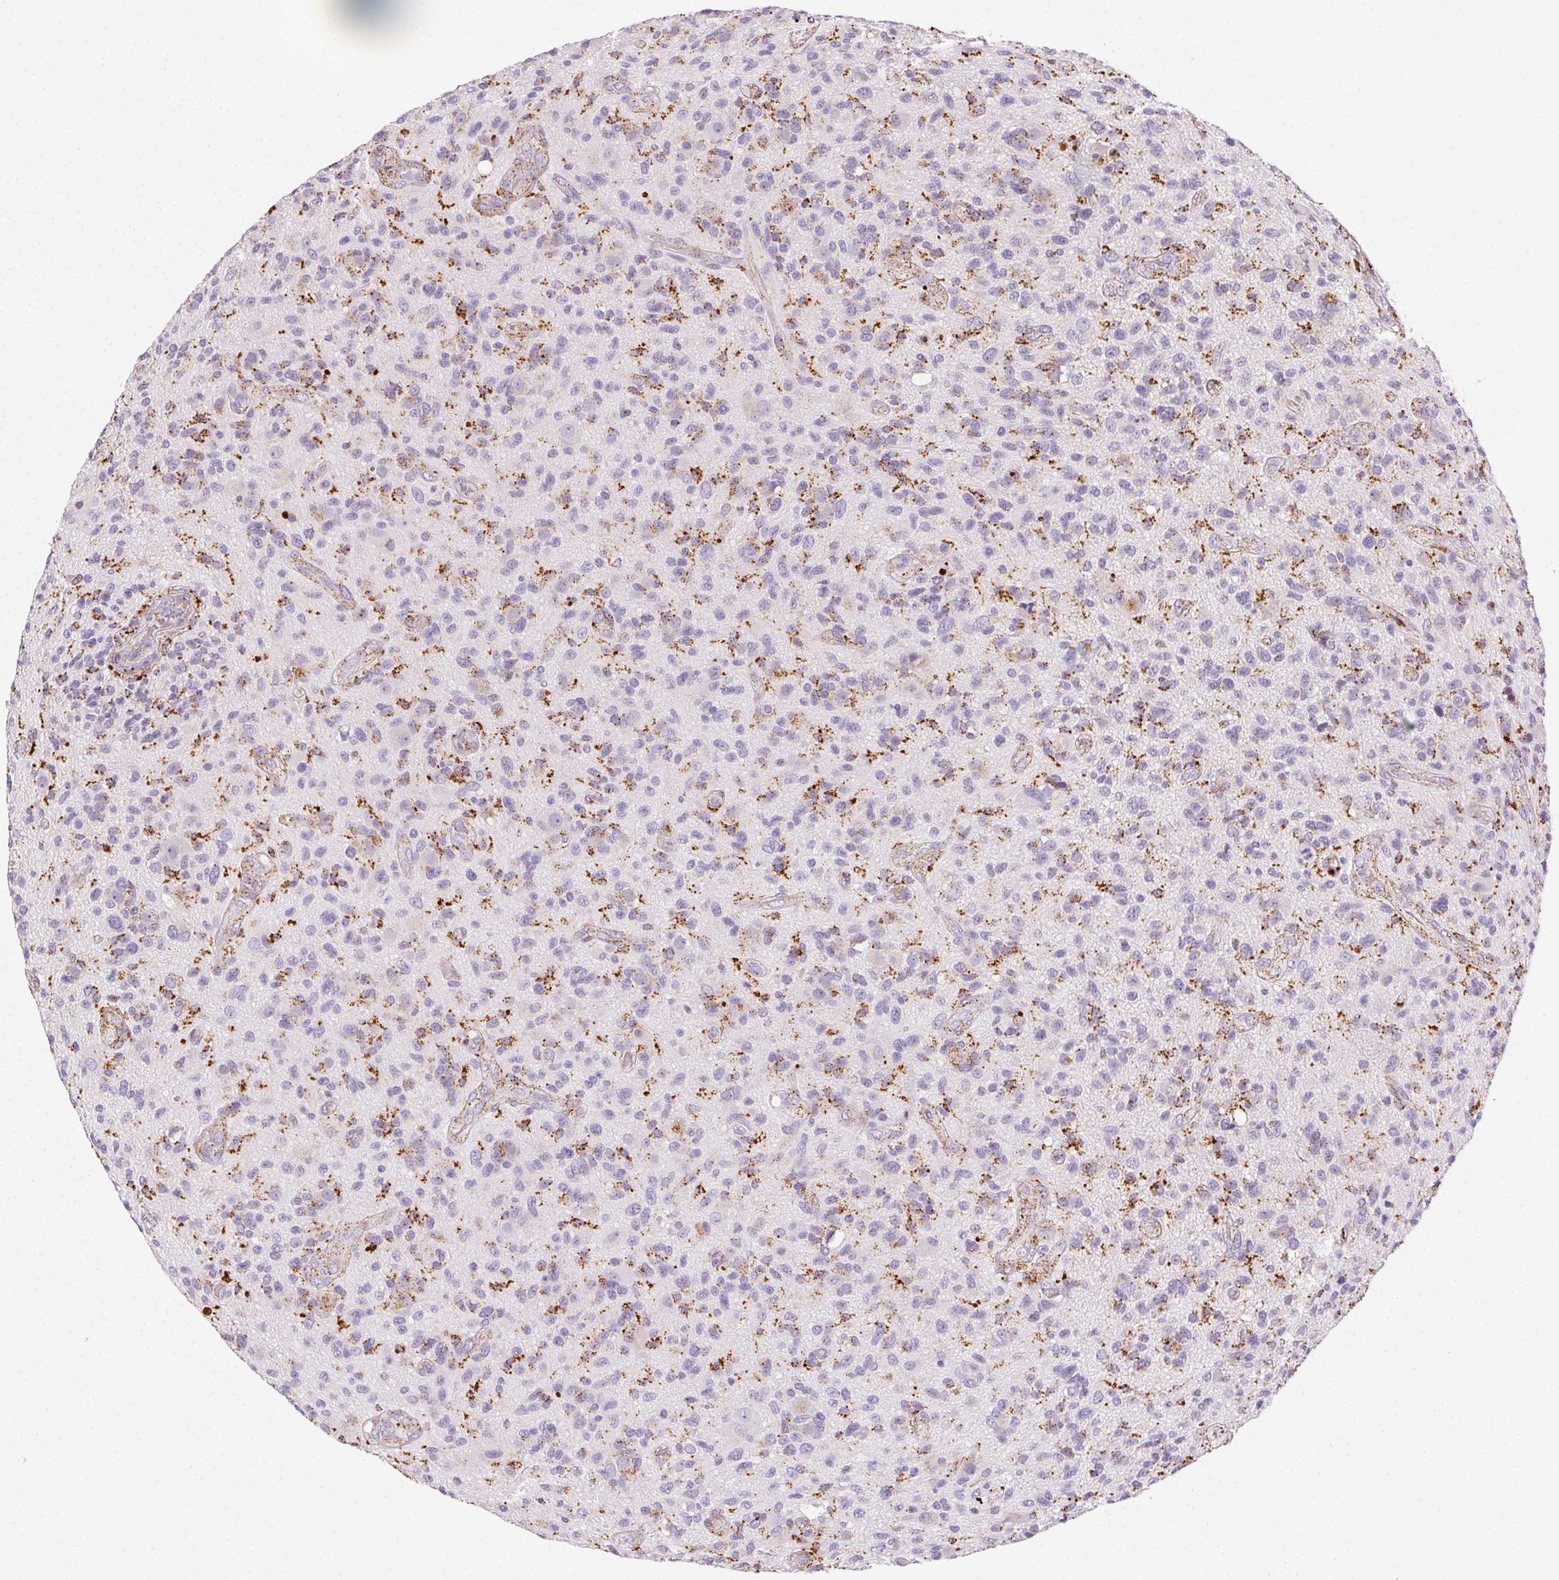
{"staining": {"intensity": "moderate", "quantity": "<25%", "location": "cytoplasmic/membranous"}, "tissue": "glioma", "cell_type": "Tumor cells", "image_type": "cancer", "snomed": [{"axis": "morphology", "description": "Glioma, malignant, High grade"}, {"axis": "topography", "description": "Brain"}], "caption": "DAB (3,3'-diaminobenzidine) immunohistochemical staining of glioma demonstrates moderate cytoplasmic/membranous protein staining in about <25% of tumor cells.", "gene": "SCPEP1", "patient": {"sex": "male", "age": 47}}